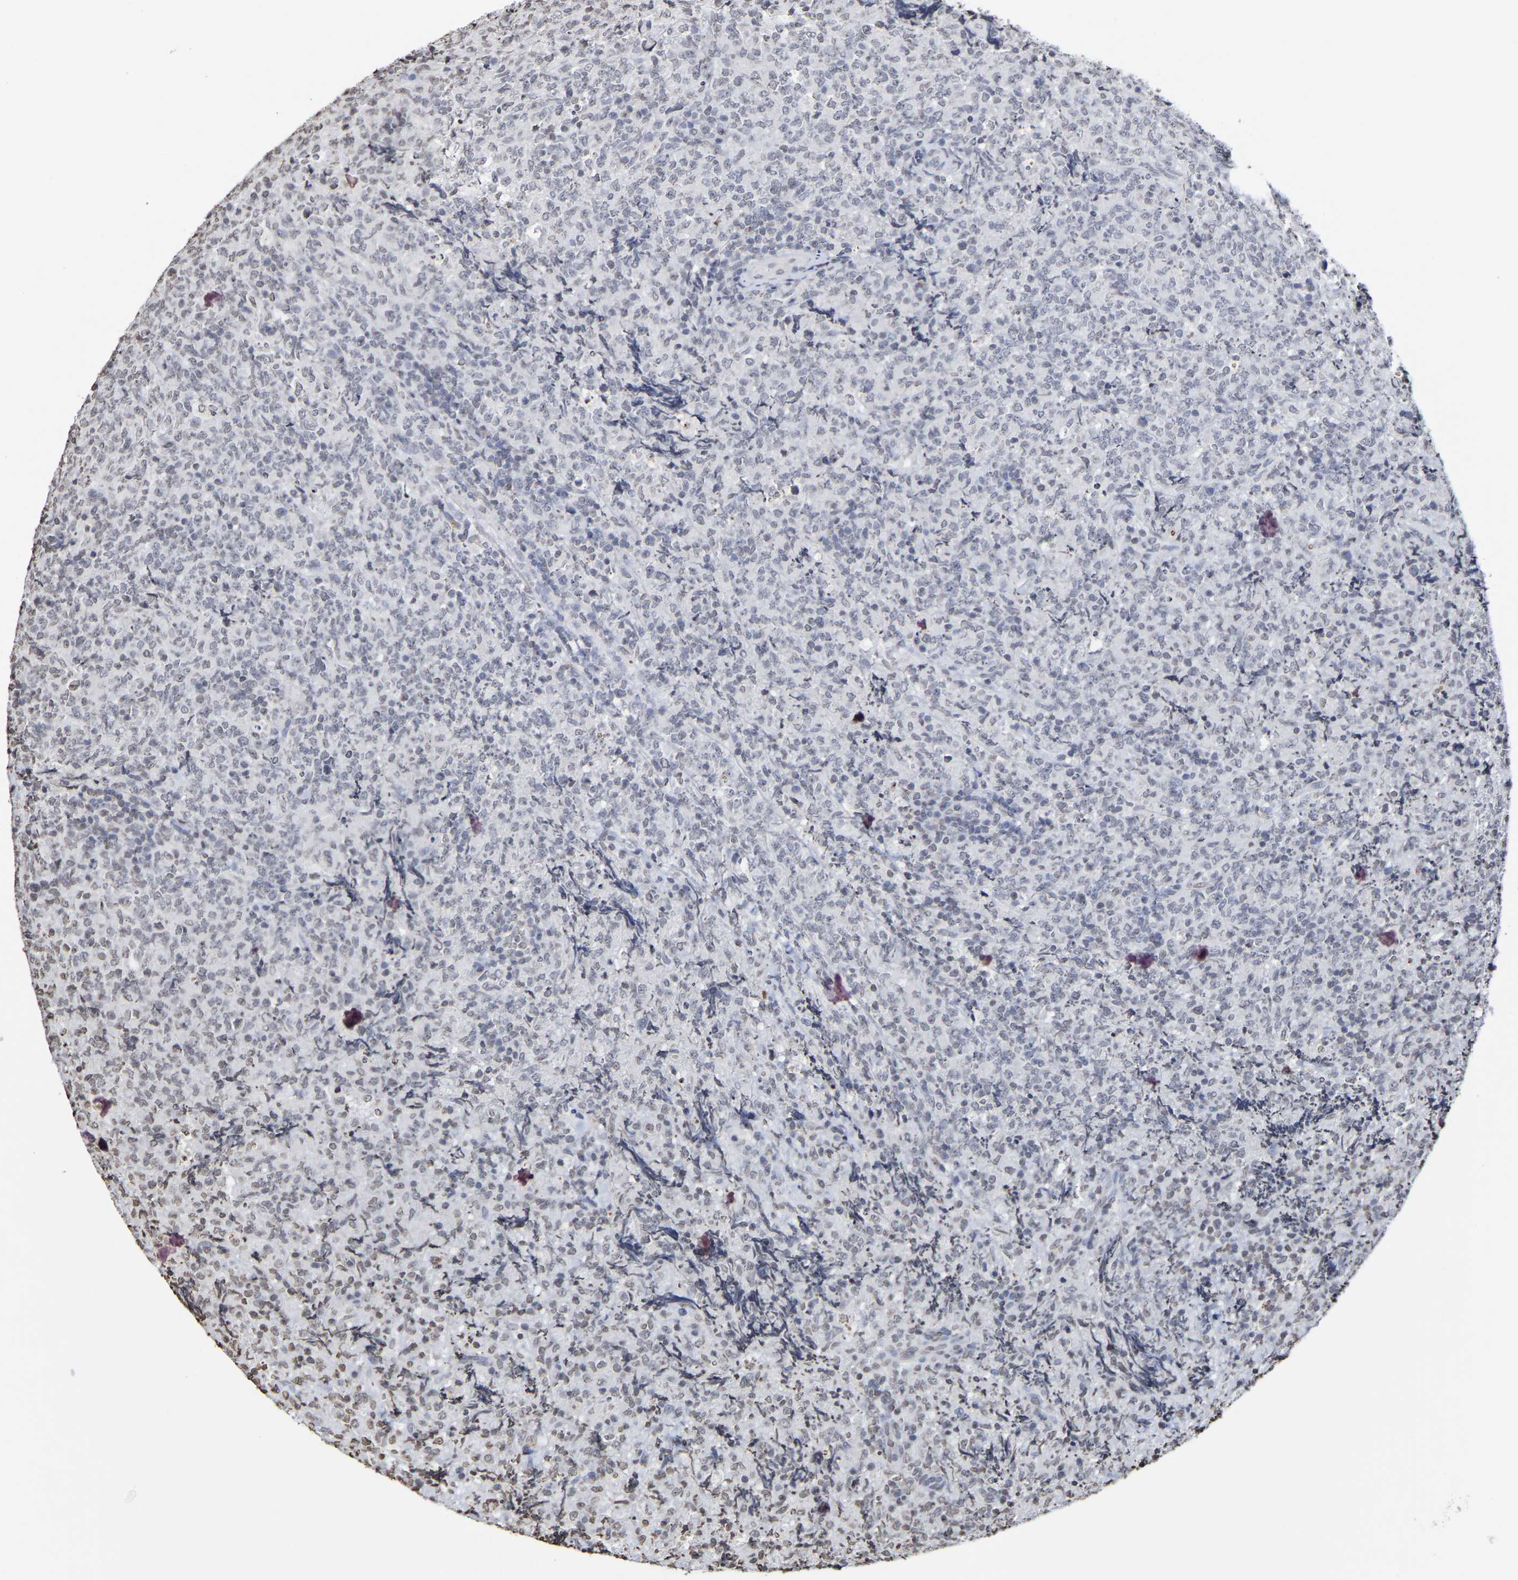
{"staining": {"intensity": "negative", "quantity": "none", "location": "none"}, "tissue": "lymphoma", "cell_type": "Tumor cells", "image_type": "cancer", "snomed": [{"axis": "morphology", "description": "Malignant lymphoma, non-Hodgkin's type, High grade"}, {"axis": "topography", "description": "Tonsil"}], "caption": "The immunohistochemistry micrograph has no significant positivity in tumor cells of lymphoma tissue.", "gene": "ATF4", "patient": {"sex": "female", "age": 36}}